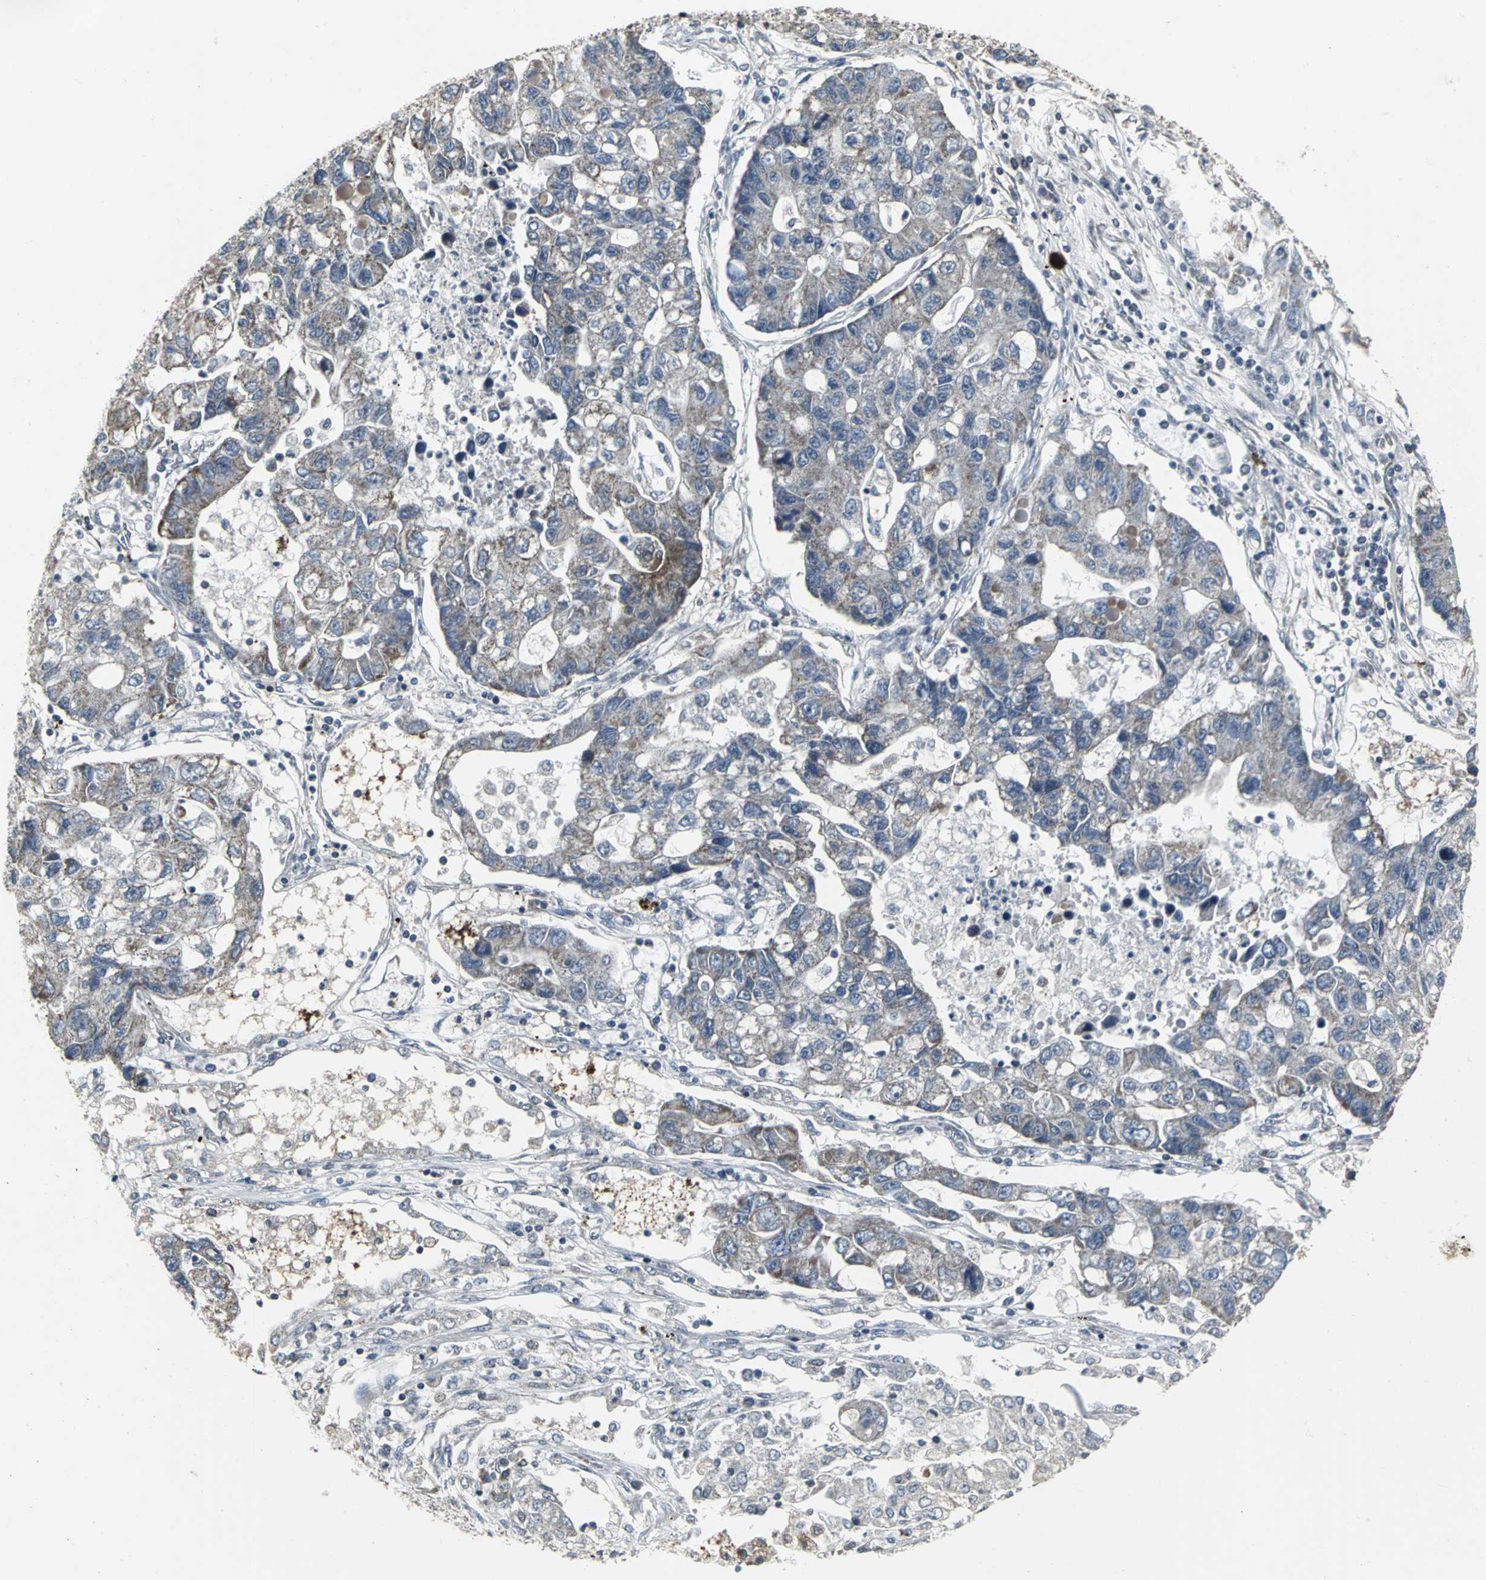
{"staining": {"intensity": "weak", "quantity": "25%-75%", "location": "cytoplasmic/membranous"}, "tissue": "lung cancer", "cell_type": "Tumor cells", "image_type": "cancer", "snomed": [{"axis": "morphology", "description": "Adenocarcinoma, NOS"}, {"axis": "topography", "description": "Lung"}], "caption": "Immunohistochemistry staining of lung cancer, which reveals low levels of weak cytoplasmic/membranous expression in approximately 25%-75% of tumor cells indicating weak cytoplasmic/membranous protein expression. The staining was performed using DAB (3,3'-diaminobenzidine) (brown) for protein detection and nuclei were counterstained in hematoxylin (blue).", "gene": "SRF", "patient": {"sex": "female", "age": 51}}